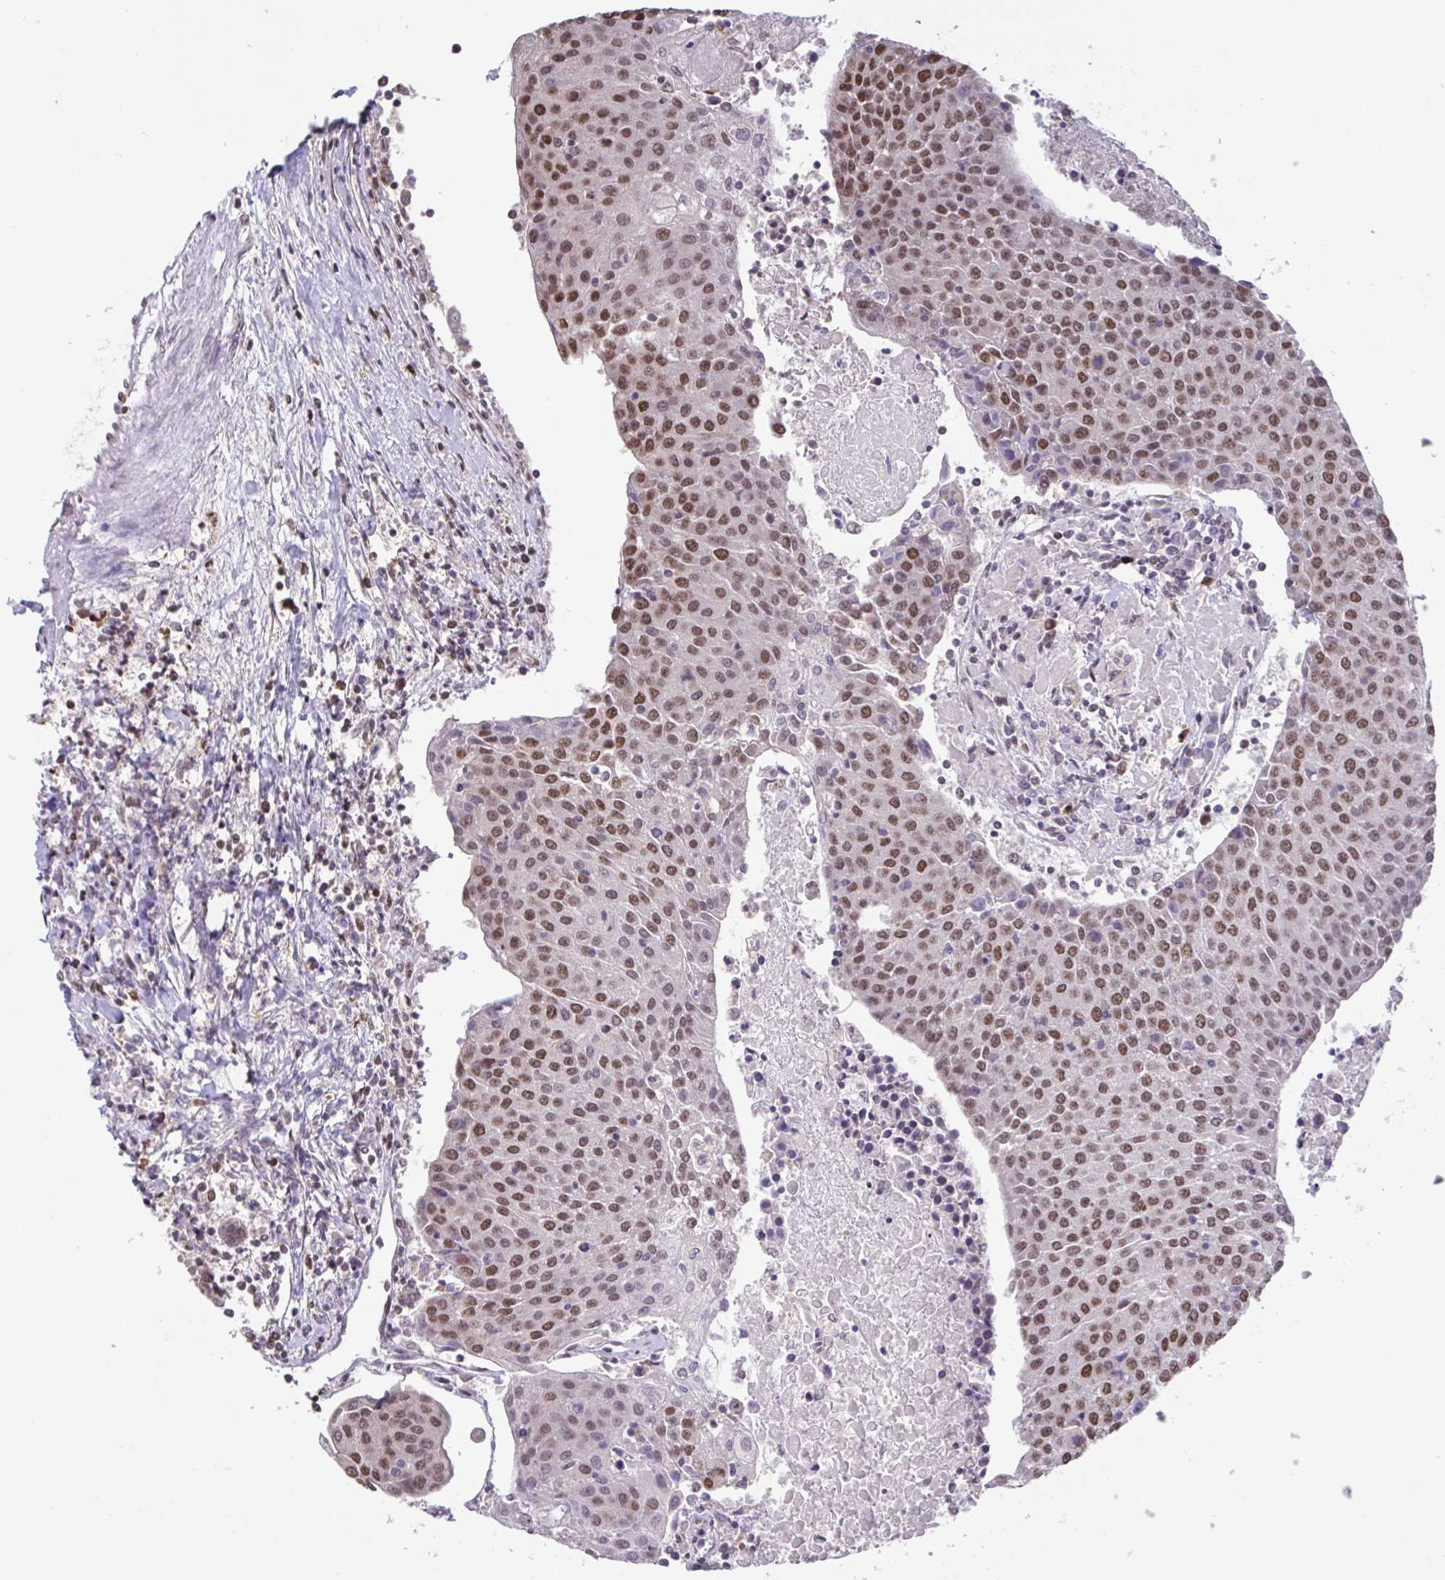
{"staining": {"intensity": "moderate", "quantity": ">75%", "location": "nuclear"}, "tissue": "urothelial cancer", "cell_type": "Tumor cells", "image_type": "cancer", "snomed": [{"axis": "morphology", "description": "Urothelial carcinoma, High grade"}, {"axis": "topography", "description": "Urinary bladder"}], "caption": "Human urothelial cancer stained for a protein (brown) shows moderate nuclear positive staining in about >75% of tumor cells.", "gene": "HNRNPDL", "patient": {"sex": "female", "age": 85}}